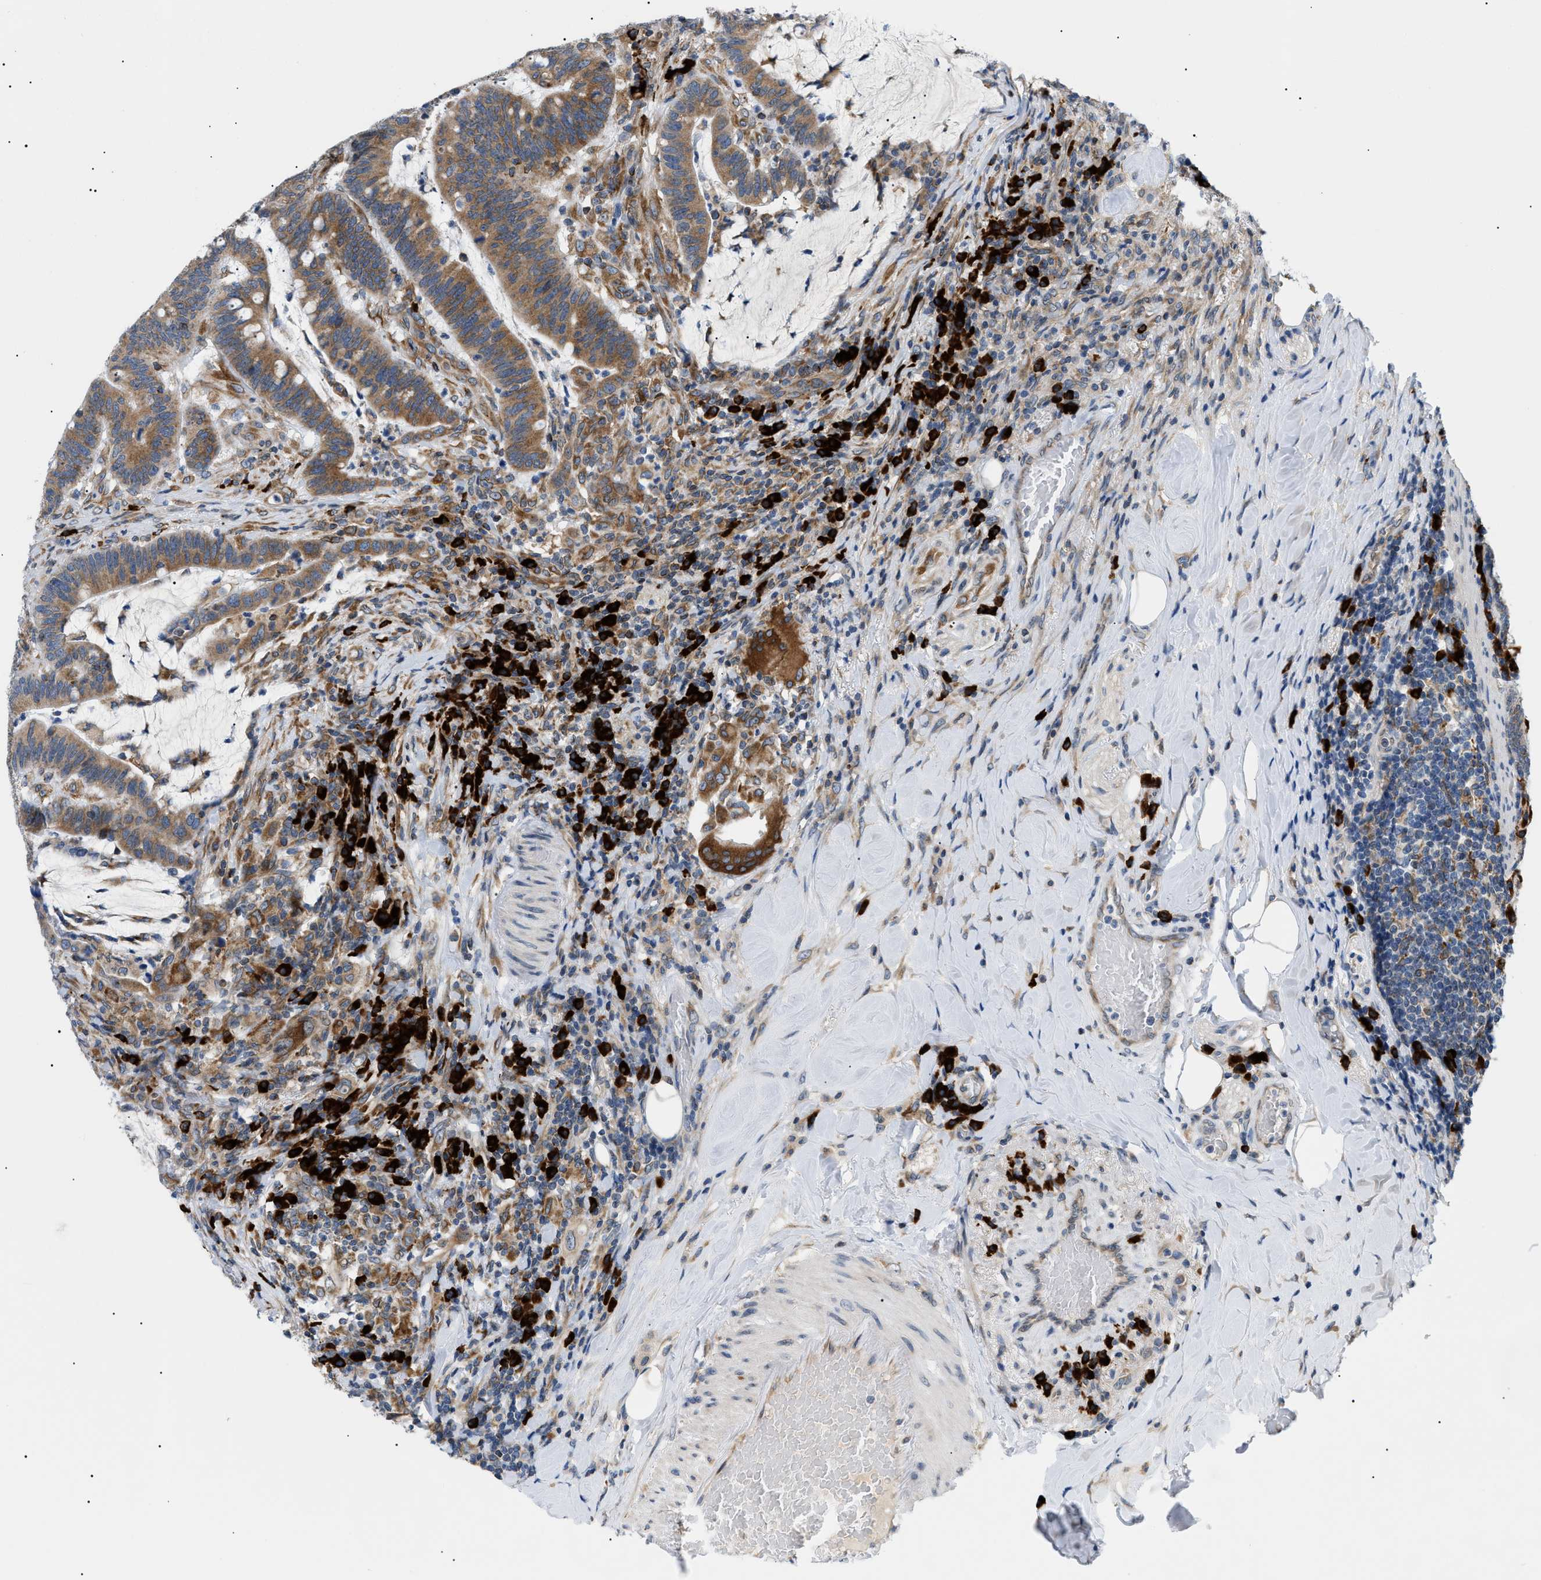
{"staining": {"intensity": "moderate", "quantity": ">75%", "location": "cytoplasmic/membranous"}, "tissue": "colorectal cancer", "cell_type": "Tumor cells", "image_type": "cancer", "snomed": [{"axis": "morphology", "description": "Normal tissue, NOS"}, {"axis": "morphology", "description": "Adenocarcinoma, NOS"}, {"axis": "topography", "description": "Colon"}], "caption": "The image exhibits a brown stain indicating the presence of a protein in the cytoplasmic/membranous of tumor cells in colorectal cancer. Immunohistochemistry (ihc) stains the protein in brown and the nuclei are stained blue.", "gene": "DERL1", "patient": {"sex": "female", "age": 66}}